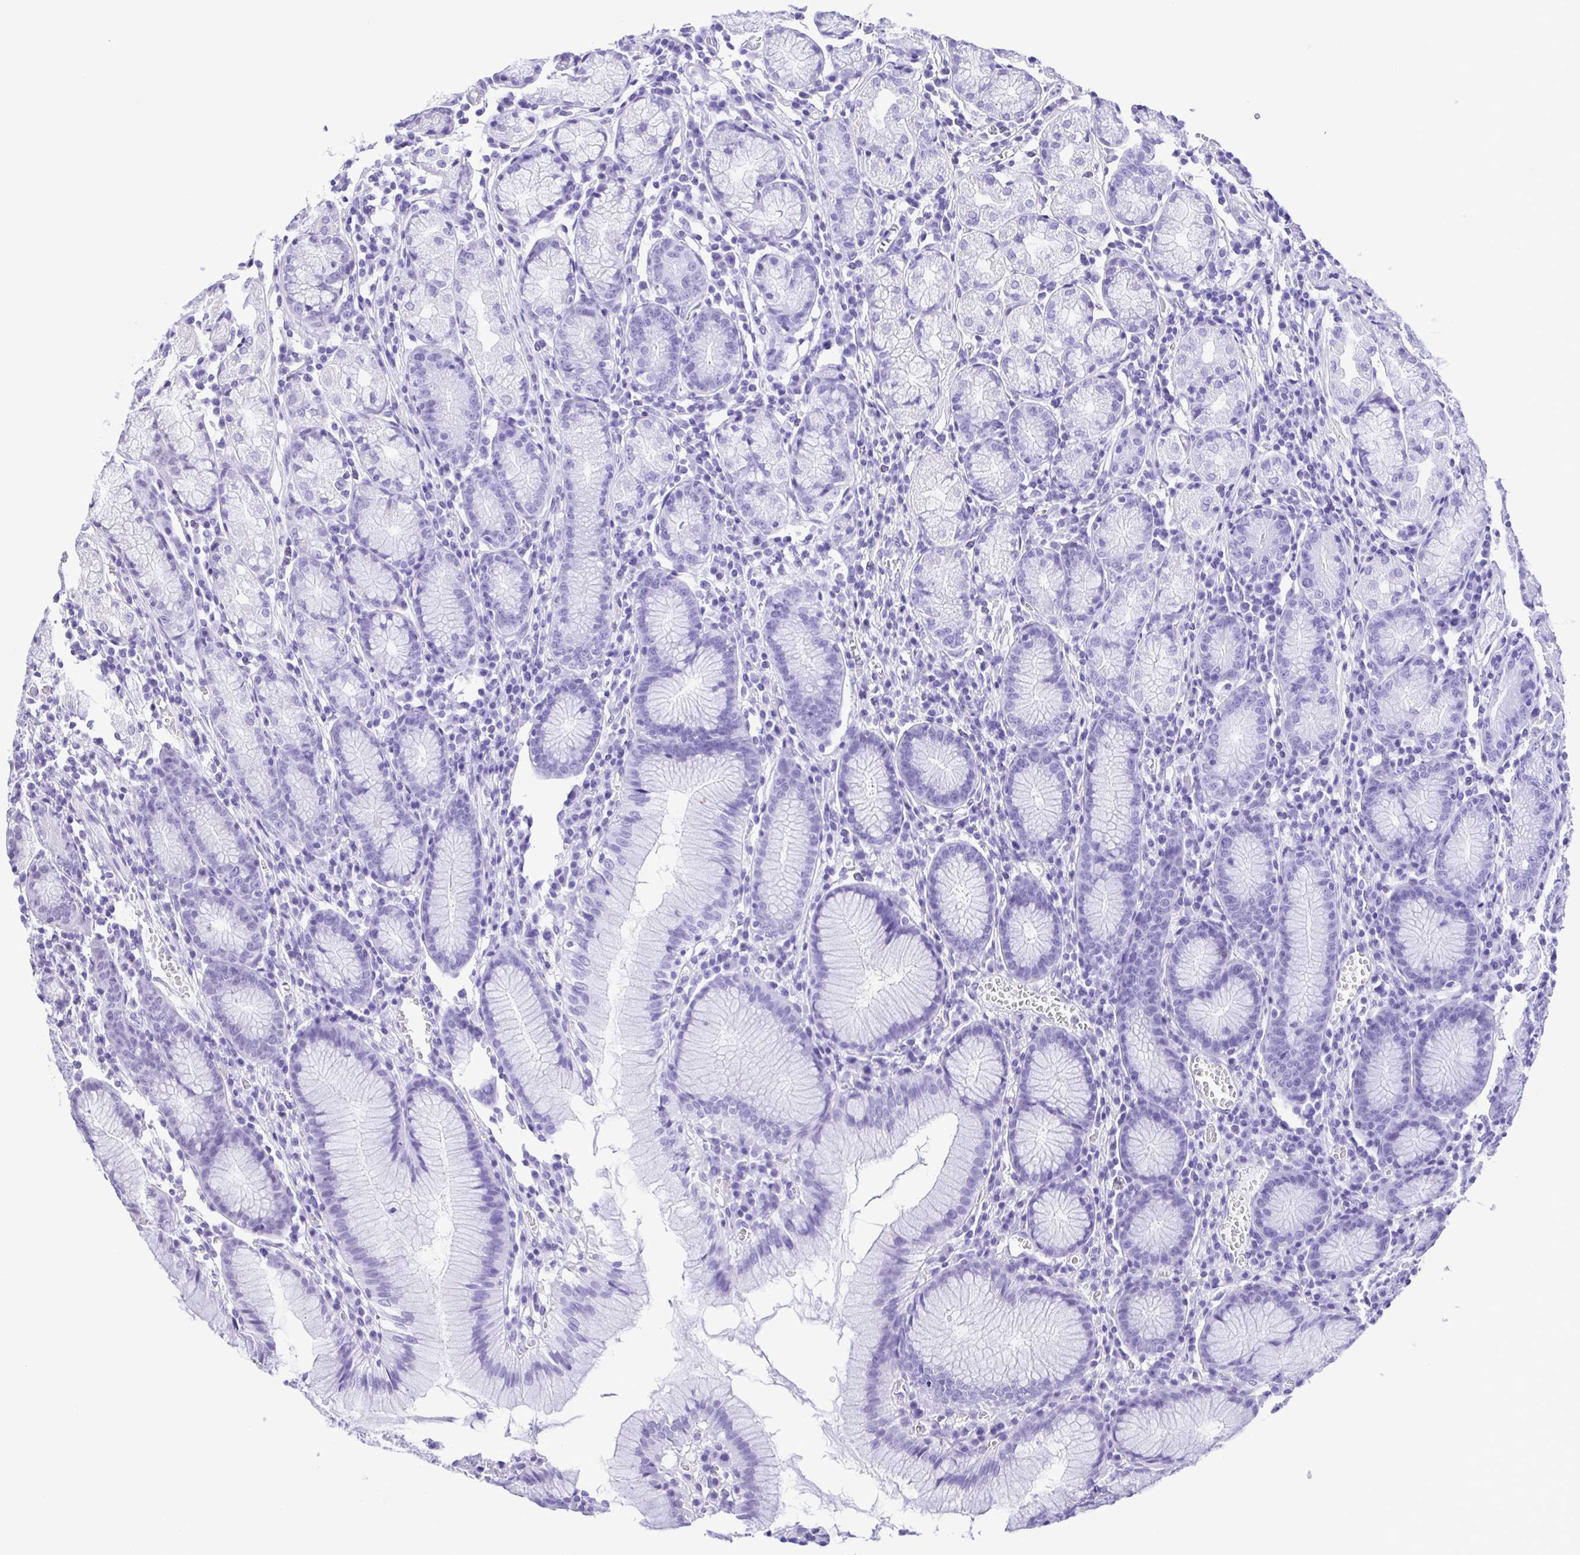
{"staining": {"intensity": "negative", "quantity": "none", "location": "none"}, "tissue": "stomach", "cell_type": "Glandular cells", "image_type": "normal", "snomed": [{"axis": "morphology", "description": "Normal tissue, NOS"}, {"axis": "topography", "description": "Stomach"}], "caption": "Immunohistochemistry of unremarkable human stomach demonstrates no staining in glandular cells.", "gene": "ENSG00000286022", "patient": {"sex": "male", "age": 55}}